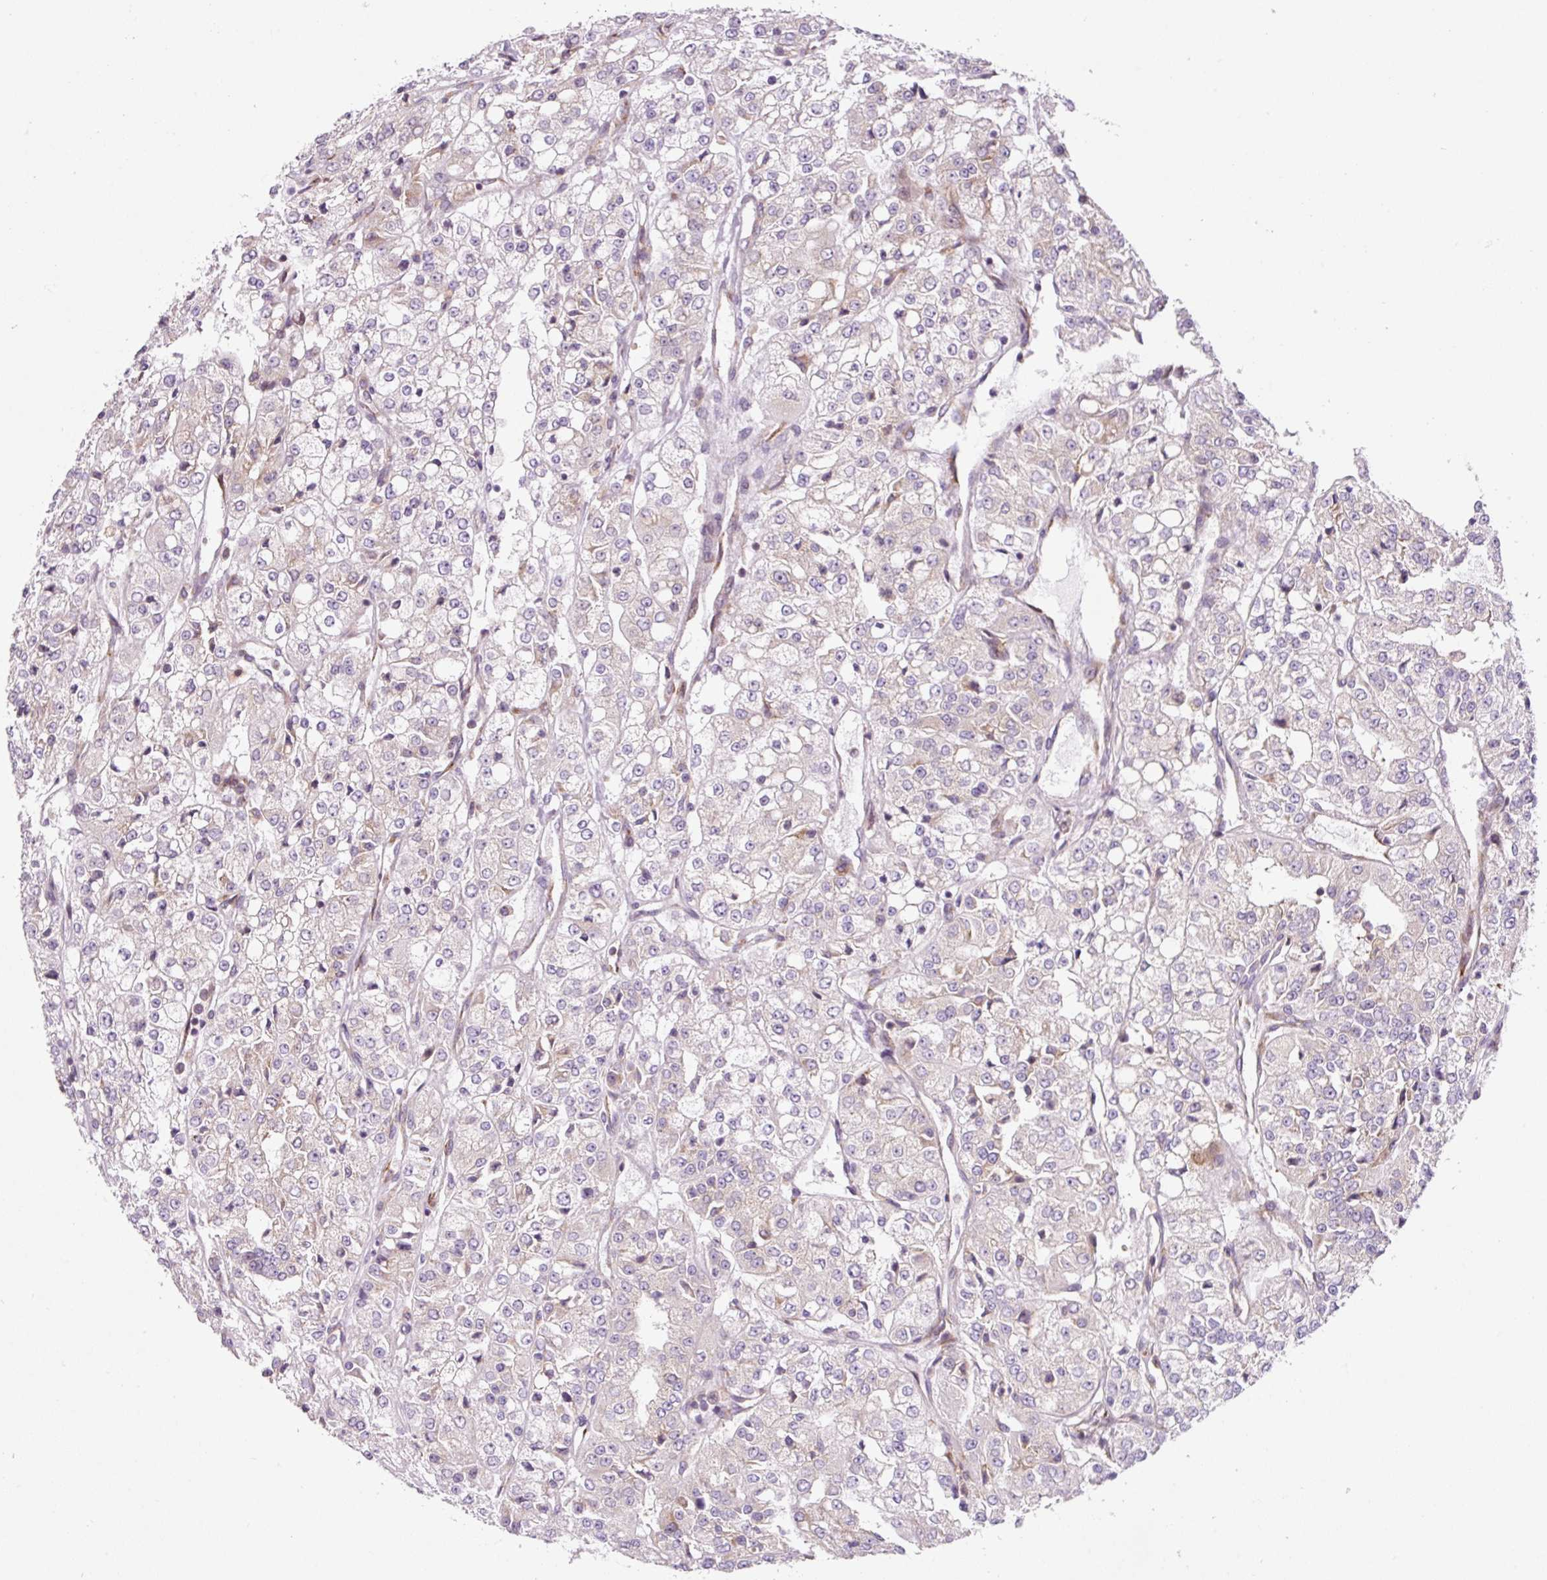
{"staining": {"intensity": "negative", "quantity": "none", "location": "none"}, "tissue": "renal cancer", "cell_type": "Tumor cells", "image_type": "cancer", "snomed": [{"axis": "morphology", "description": "Adenocarcinoma, NOS"}, {"axis": "topography", "description": "Kidney"}], "caption": "Tumor cells show no significant protein positivity in adenocarcinoma (renal).", "gene": "RPL41", "patient": {"sex": "female", "age": 63}}